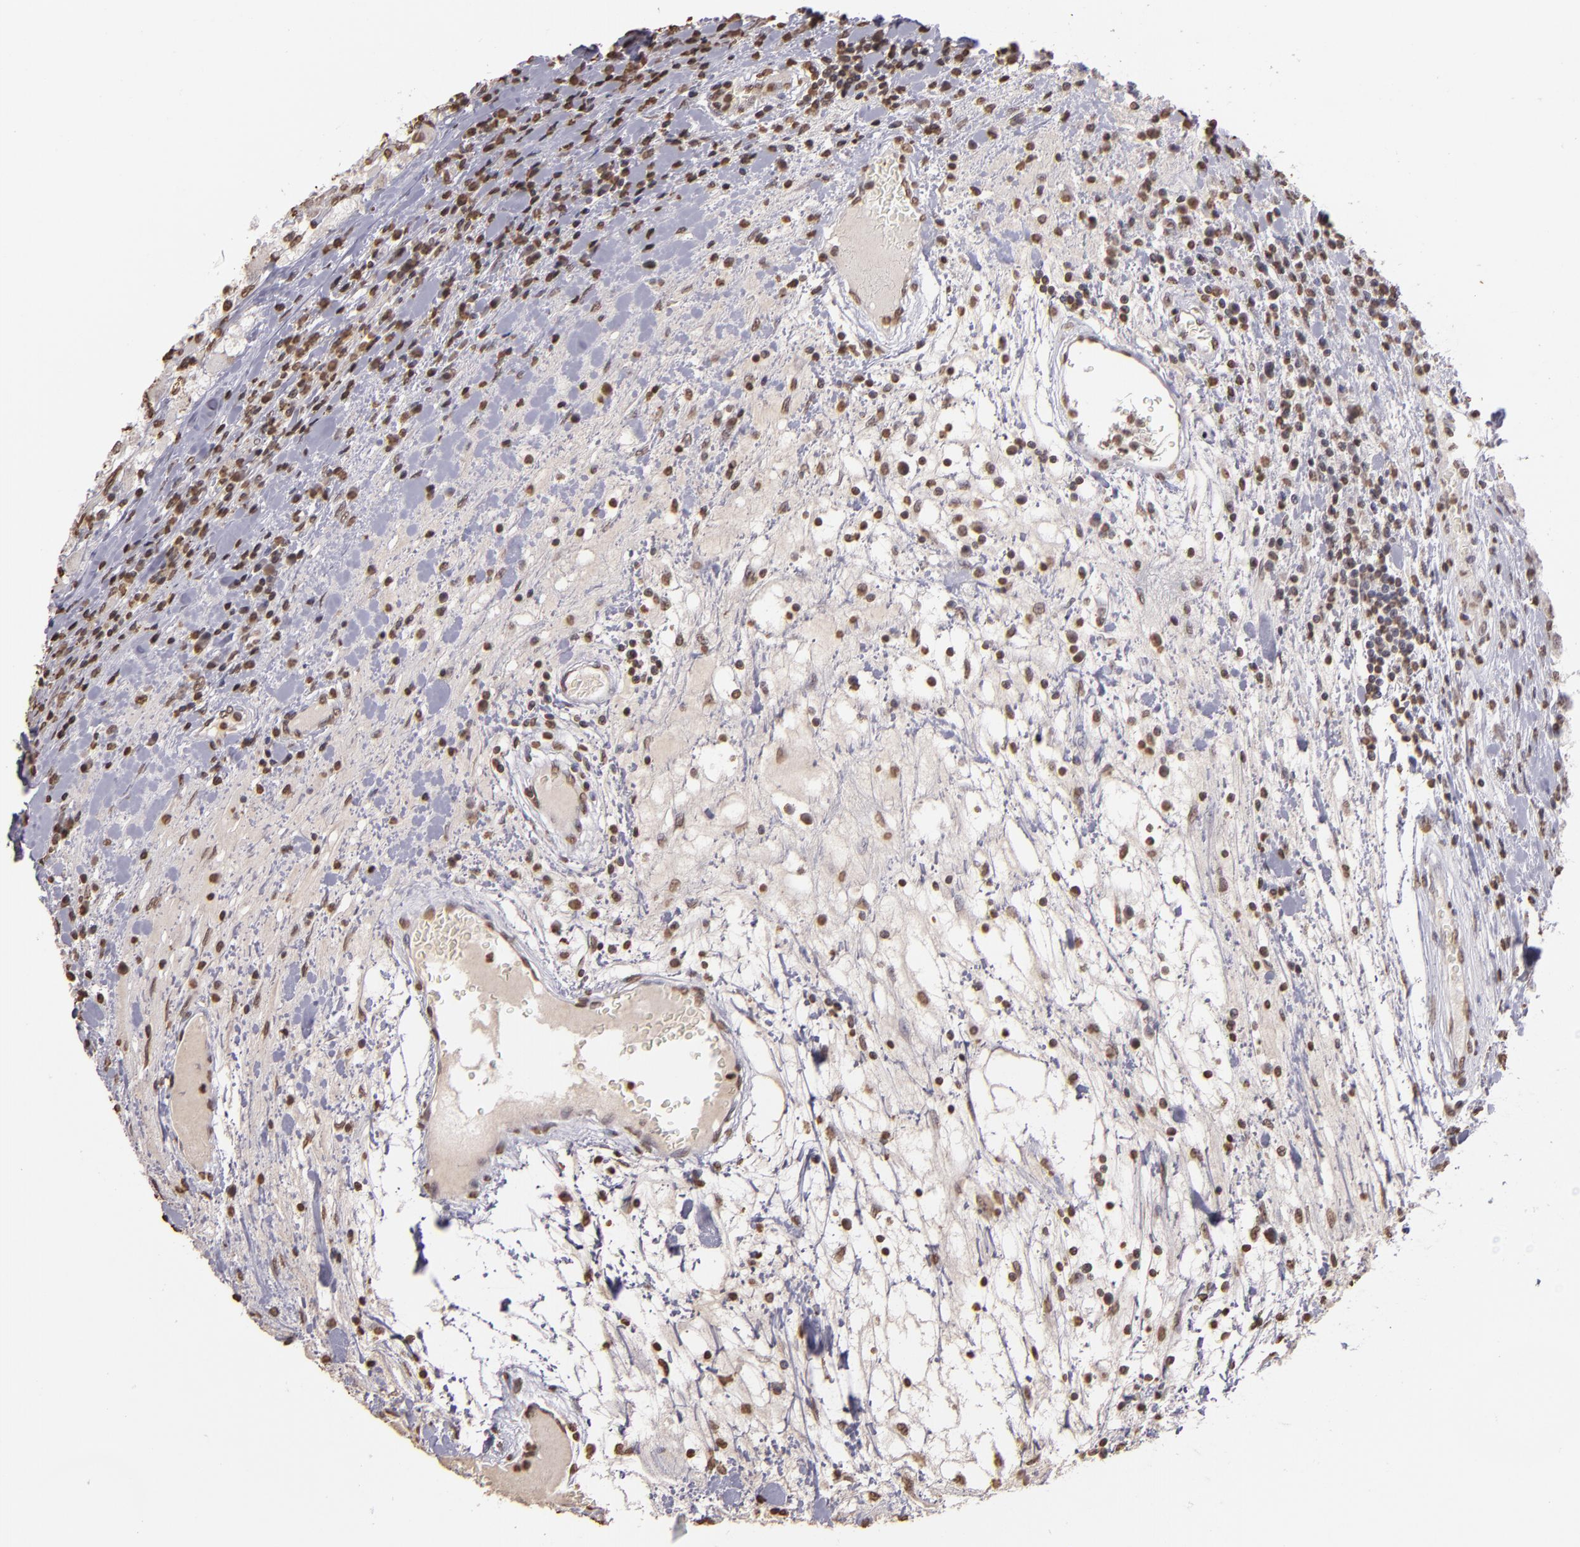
{"staining": {"intensity": "moderate", "quantity": "25%-75%", "location": "nuclear"}, "tissue": "renal cancer", "cell_type": "Tumor cells", "image_type": "cancer", "snomed": [{"axis": "morphology", "description": "Adenocarcinoma, NOS"}, {"axis": "topography", "description": "Kidney"}], "caption": "Renal cancer (adenocarcinoma) stained with DAB immunohistochemistry demonstrates medium levels of moderate nuclear positivity in approximately 25%-75% of tumor cells.", "gene": "LBX1", "patient": {"sex": "female", "age": 73}}